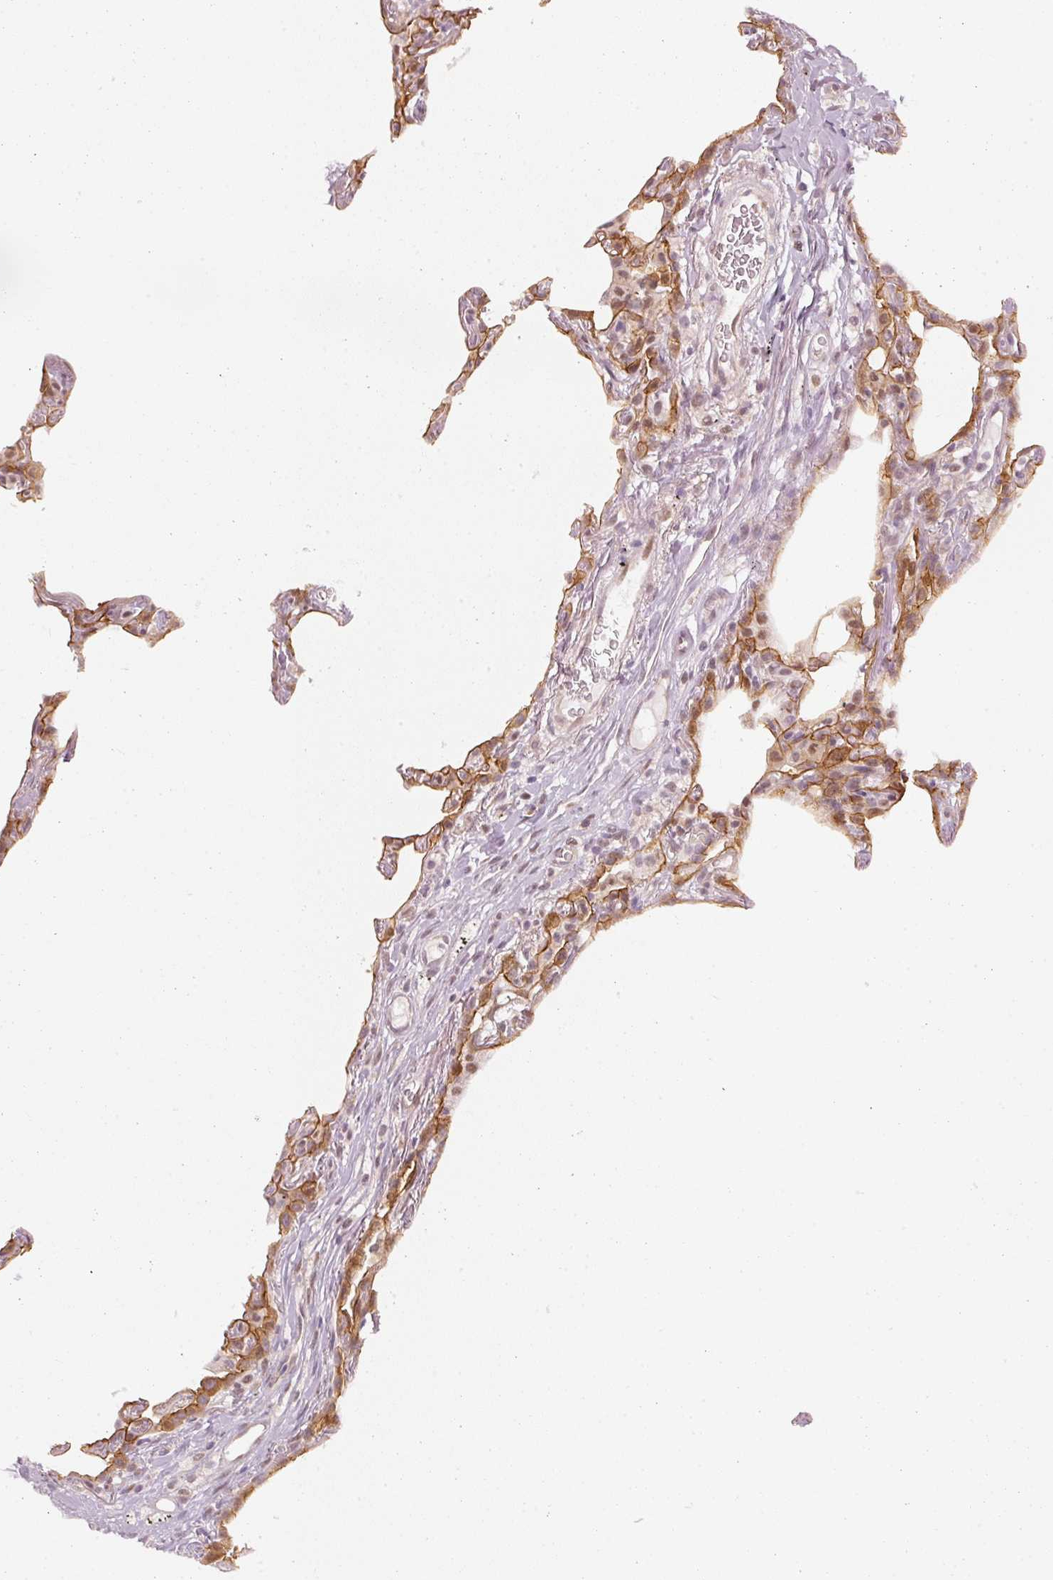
{"staining": {"intensity": "moderate", "quantity": "25%-75%", "location": "cytoplasmic/membranous"}, "tissue": "lung", "cell_type": "Alveolar cells", "image_type": "normal", "snomed": [{"axis": "morphology", "description": "Normal tissue, NOS"}, {"axis": "topography", "description": "Lung"}], "caption": "Immunohistochemistry (DAB (3,3'-diaminobenzidine)) staining of unremarkable human lung shows moderate cytoplasmic/membranous protein positivity in about 25%-75% of alveolar cells. (DAB IHC, brown staining for protein, blue staining for nuclei).", "gene": "DAPP1", "patient": {"sex": "female", "age": 57}}